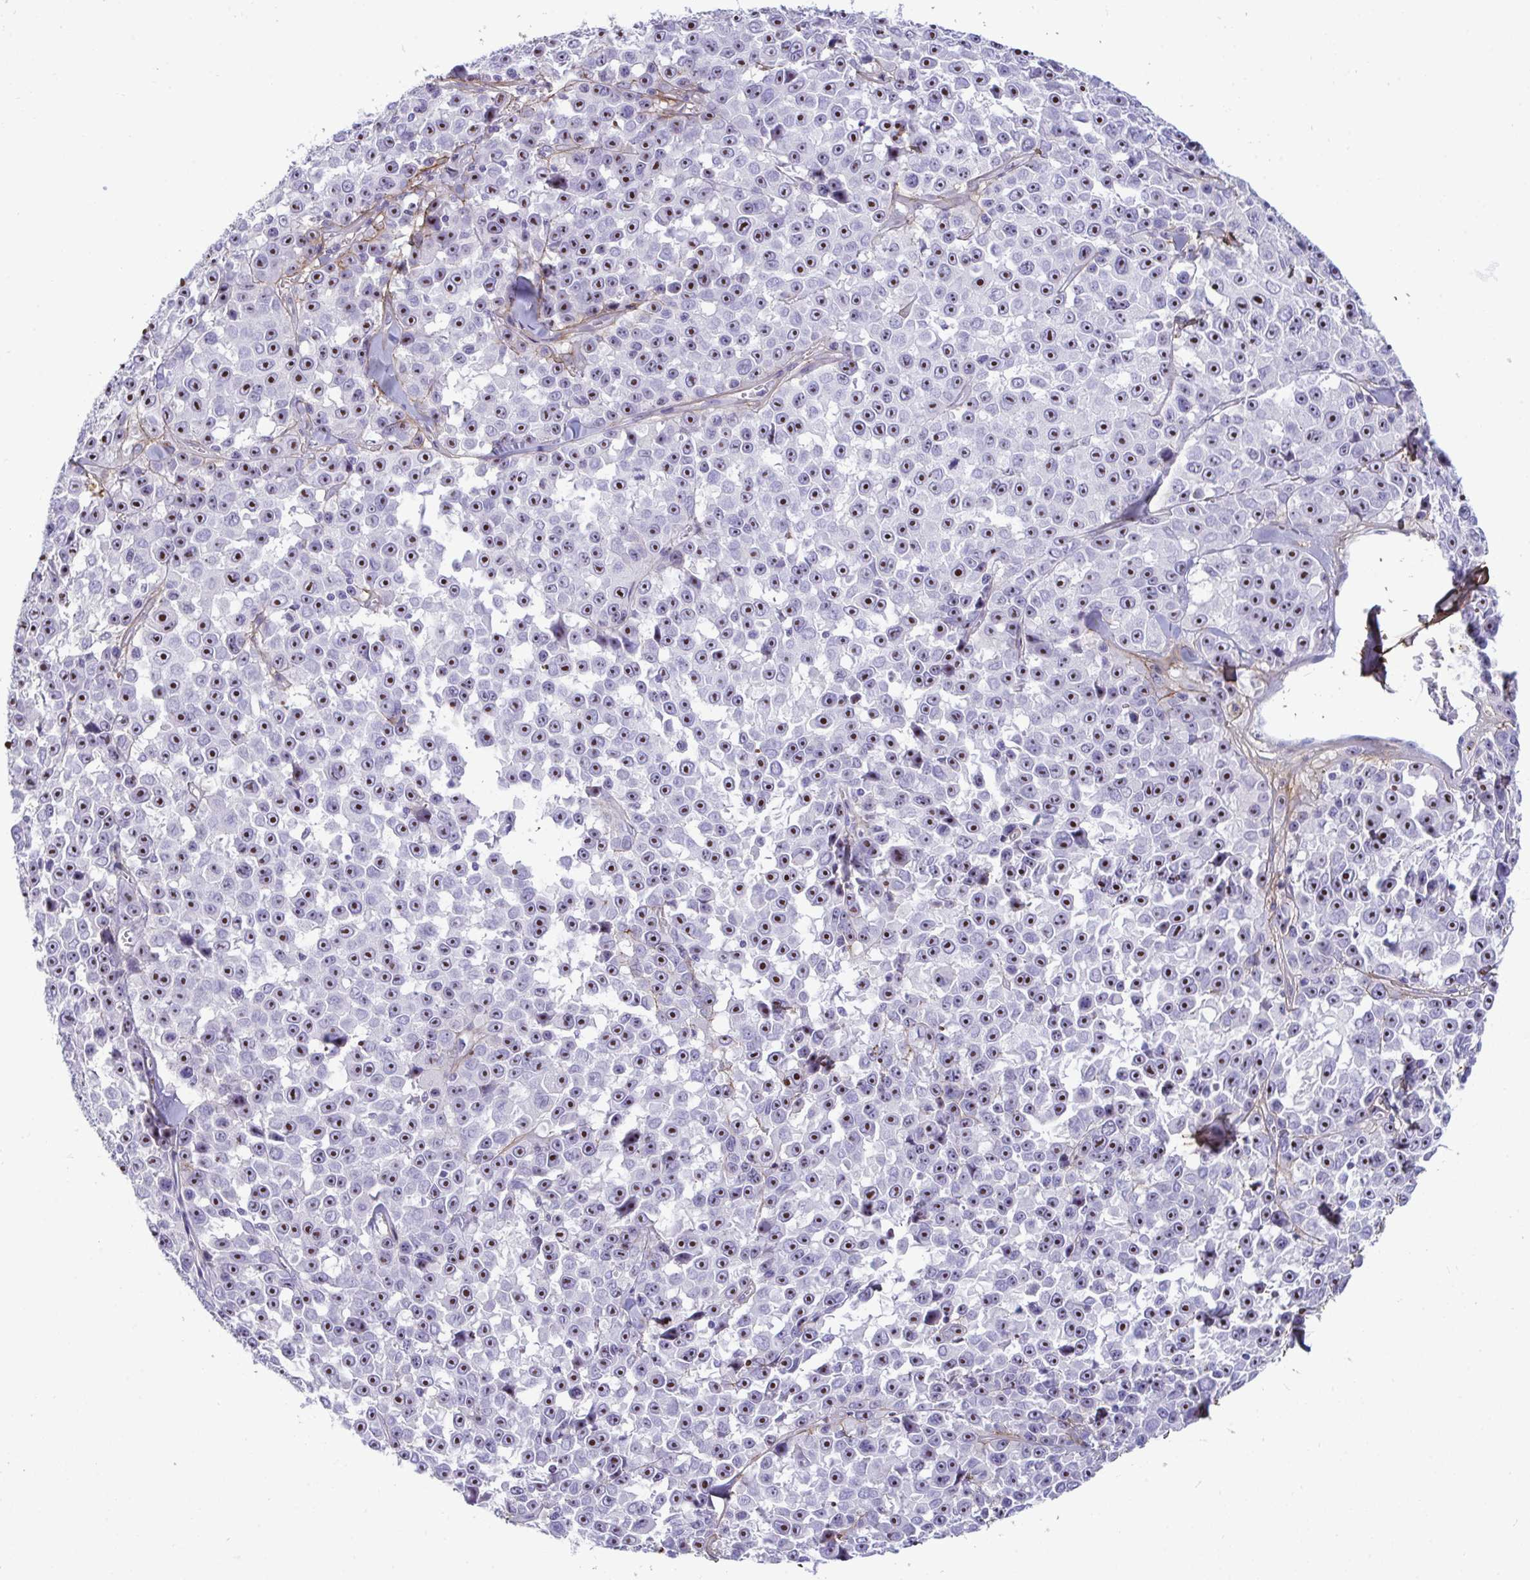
{"staining": {"intensity": "strong", "quantity": ">75%", "location": "nuclear"}, "tissue": "melanoma", "cell_type": "Tumor cells", "image_type": "cancer", "snomed": [{"axis": "morphology", "description": "Malignant melanoma, NOS"}, {"axis": "topography", "description": "Skin"}], "caption": "Malignant melanoma stained with a brown dye exhibits strong nuclear positive positivity in approximately >75% of tumor cells.", "gene": "LHFPL6", "patient": {"sex": "female", "age": 66}}